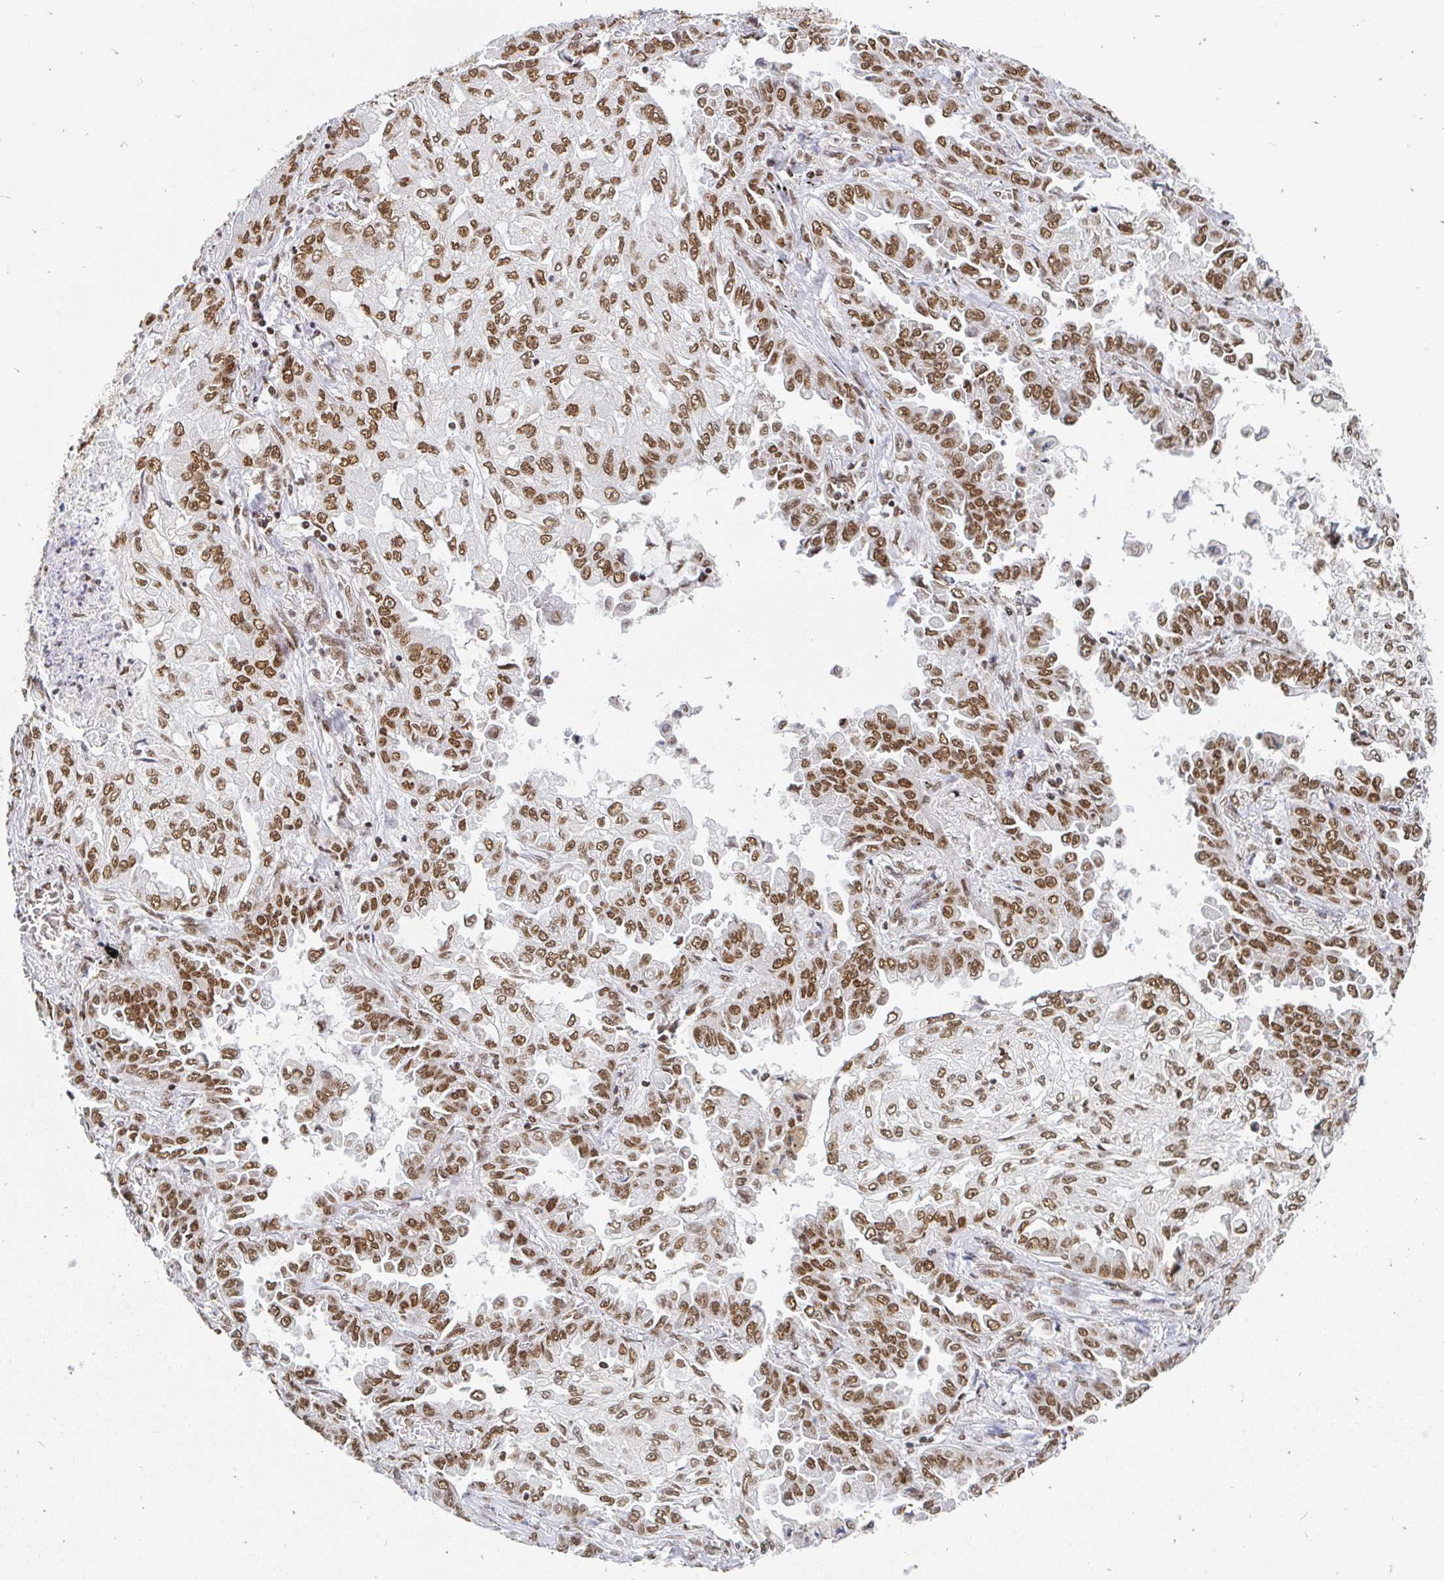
{"staining": {"intensity": "strong", "quantity": ">75%", "location": "nuclear"}, "tissue": "lung cancer", "cell_type": "Tumor cells", "image_type": "cancer", "snomed": [{"axis": "morphology", "description": "Adenocarcinoma, NOS"}, {"axis": "topography", "description": "Lung"}], "caption": "Immunohistochemical staining of human lung adenocarcinoma shows high levels of strong nuclear staining in approximately >75% of tumor cells. The staining was performed using DAB to visualize the protein expression in brown, while the nuclei were stained in blue with hematoxylin (Magnification: 20x).", "gene": "RBMX", "patient": {"sex": "female", "age": 52}}